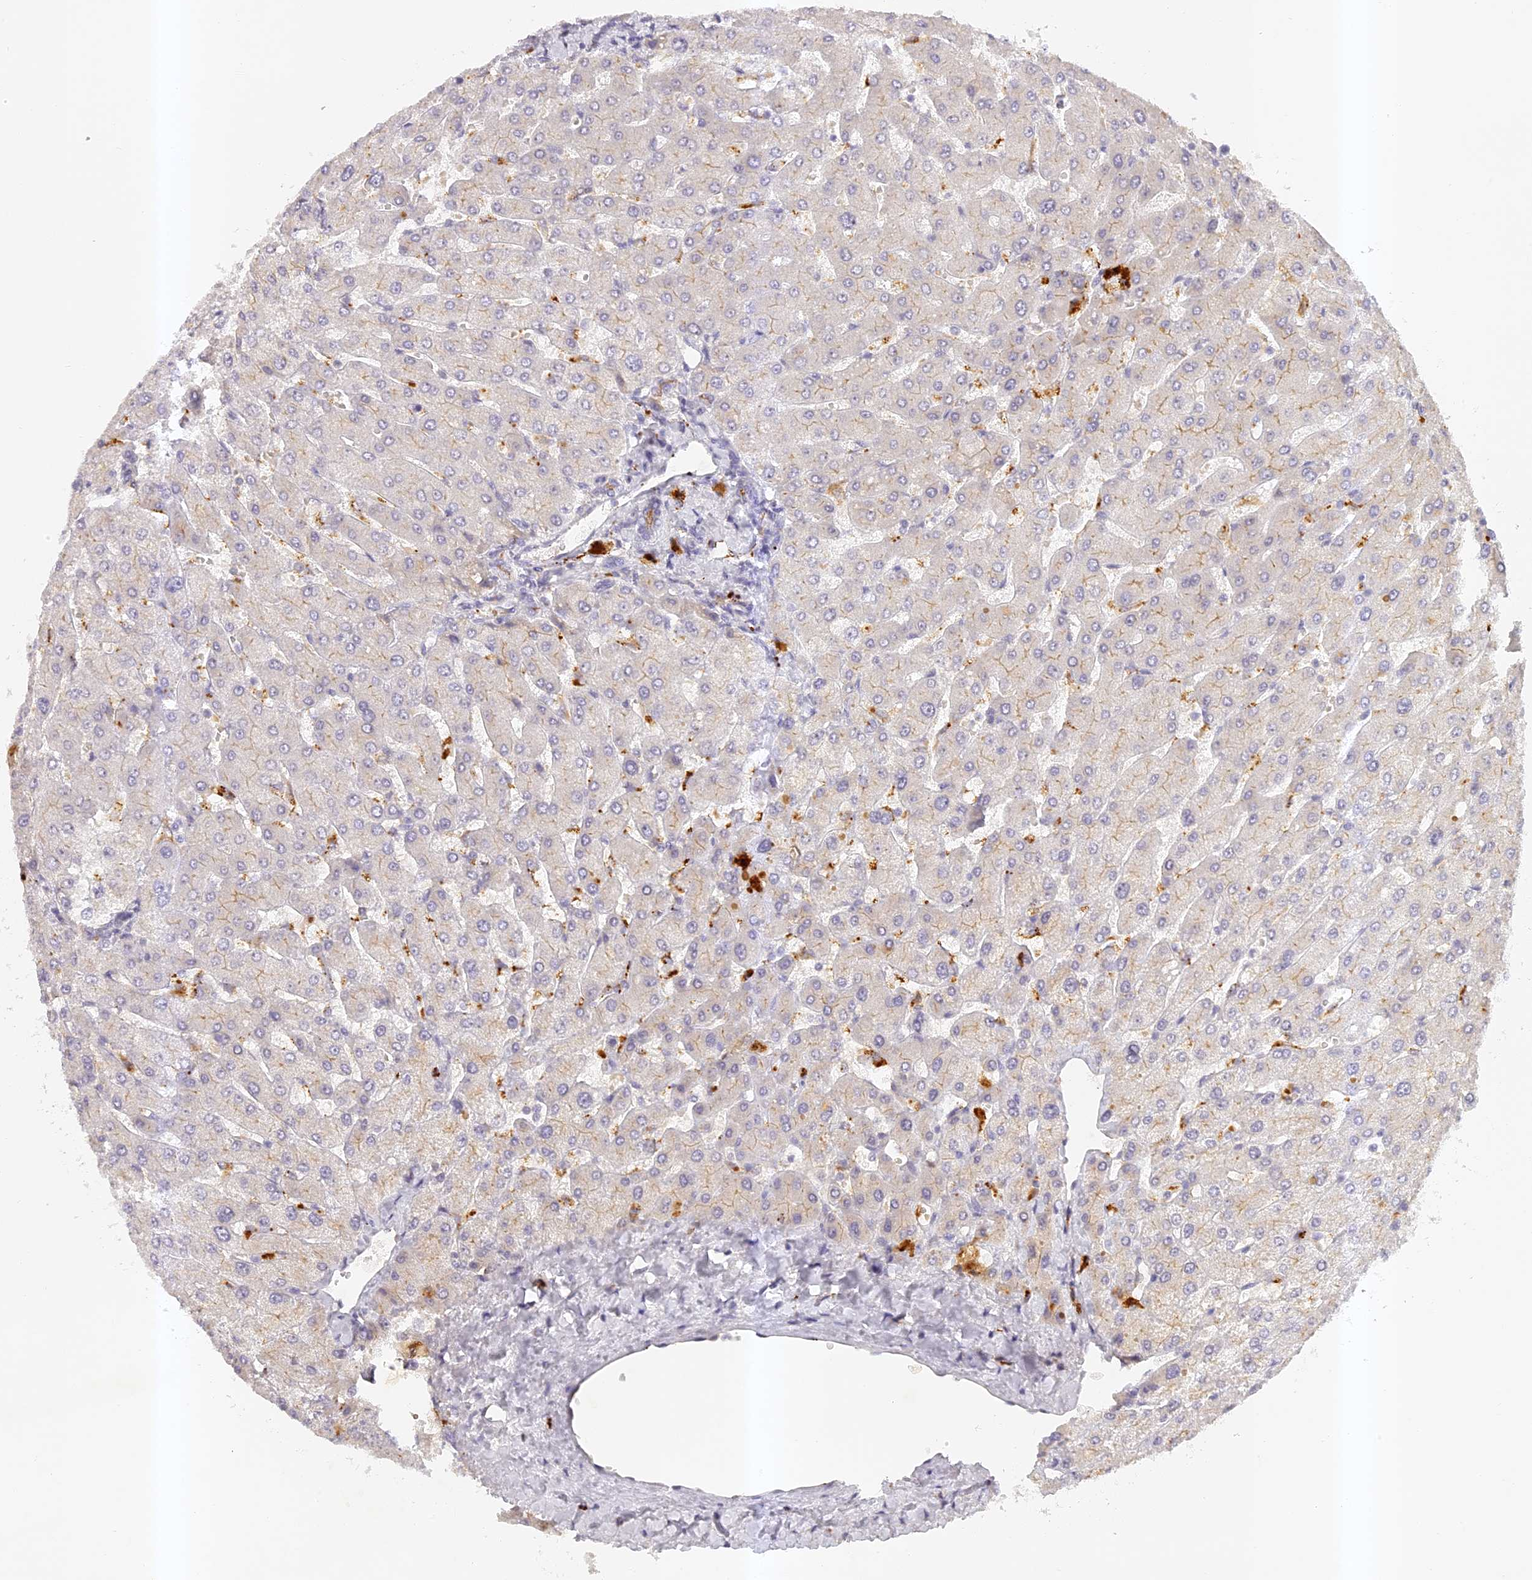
{"staining": {"intensity": "weak", "quantity": "<25%", "location": "cytoplasmic/membranous"}, "tissue": "liver", "cell_type": "Cholangiocytes", "image_type": "normal", "snomed": [{"axis": "morphology", "description": "Normal tissue, NOS"}, {"axis": "topography", "description": "Liver"}], "caption": "A high-resolution photomicrograph shows IHC staining of normal liver, which displays no significant expression in cholangiocytes.", "gene": "ELL3", "patient": {"sex": "male", "age": 55}}